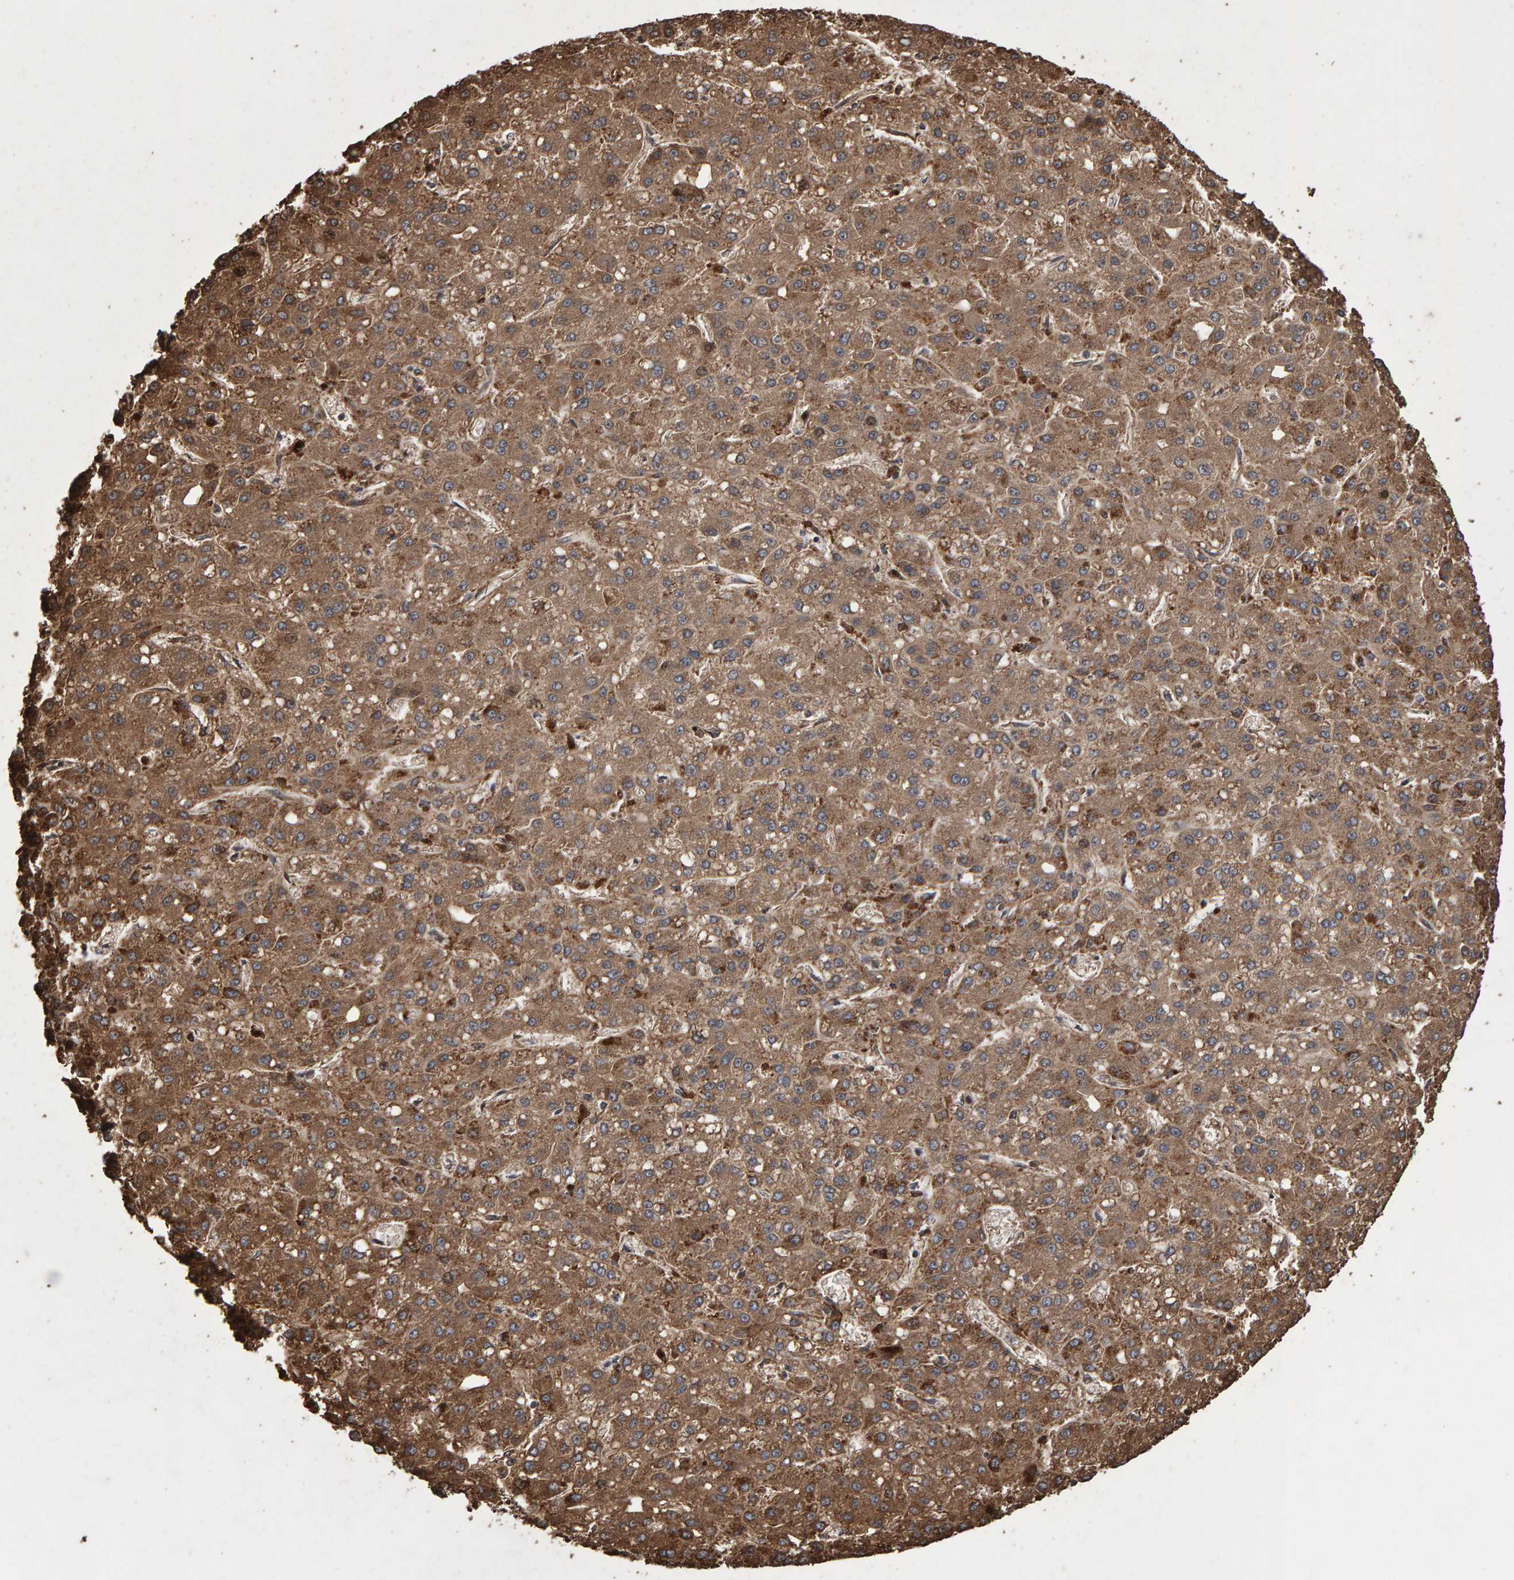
{"staining": {"intensity": "moderate", "quantity": ">75%", "location": "cytoplasmic/membranous"}, "tissue": "liver cancer", "cell_type": "Tumor cells", "image_type": "cancer", "snomed": [{"axis": "morphology", "description": "Carcinoma, Hepatocellular, NOS"}, {"axis": "topography", "description": "Liver"}], "caption": "A brown stain labels moderate cytoplasmic/membranous expression of a protein in liver hepatocellular carcinoma tumor cells.", "gene": "OSBP2", "patient": {"sex": "male", "age": 67}}